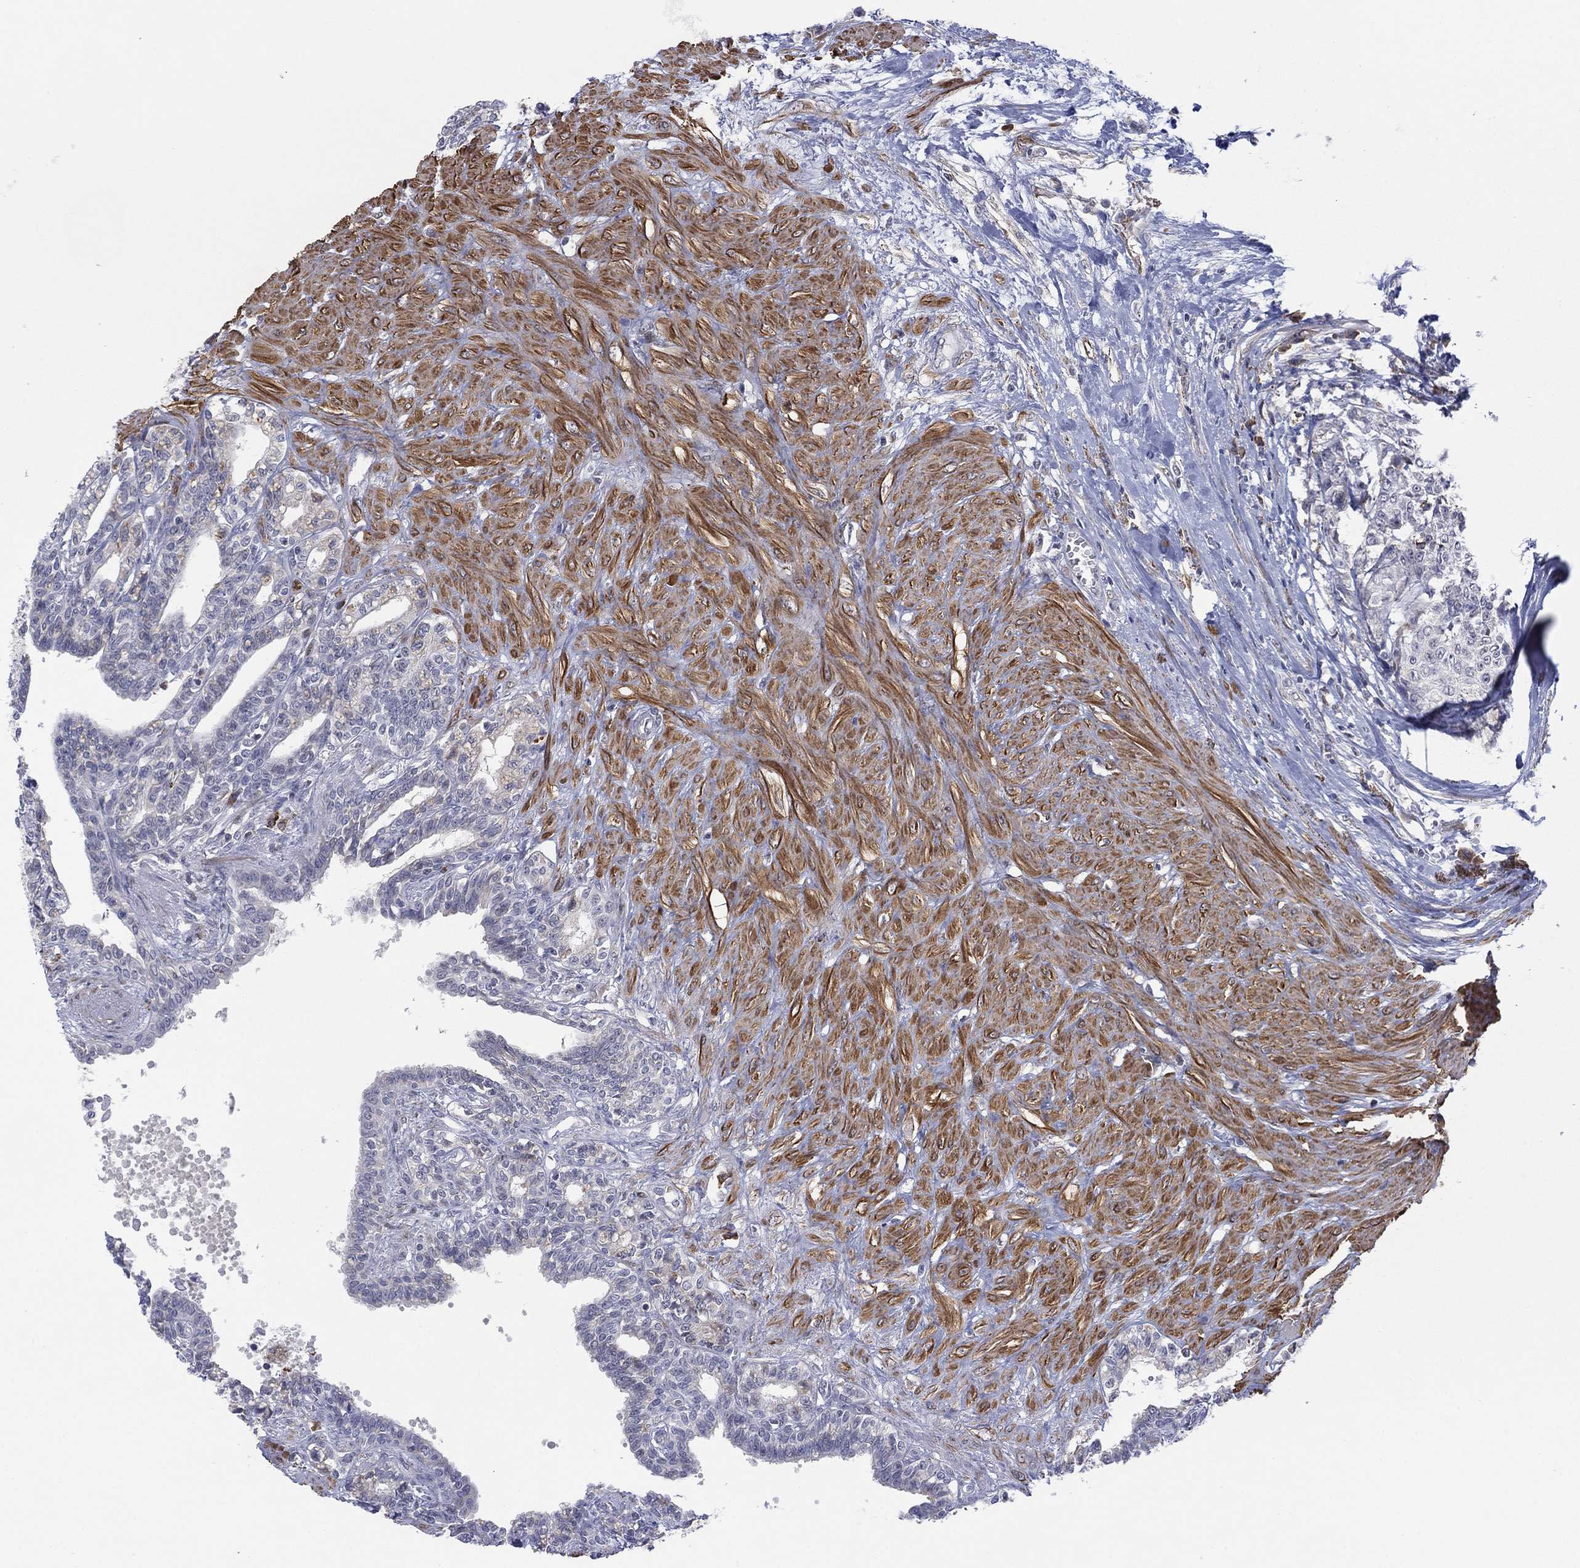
{"staining": {"intensity": "moderate", "quantity": "25%-75%", "location": "cytoplasmic/membranous"}, "tissue": "seminal vesicle", "cell_type": "Glandular cells", "image_type": "normal", "snomed": [{"axis": "morphology", "description": "Normal tissue, NOS"}, {"axis": "morphology", "description": "Urothelial carcinoma, NOS"}, {"axis": "topography", "description": "Urinary bladder"}, {"axis": "topography", "description": "Seminal veicle"}], "caption": "DAB immunohistochemical staining of benign seminal vesicle shows moderate cytoplasmic/membranous protein expression in approximately 25%-75% of glandular cells.", "gene": "MTRFR", "patient": {"sex": "male", "age": 76}}